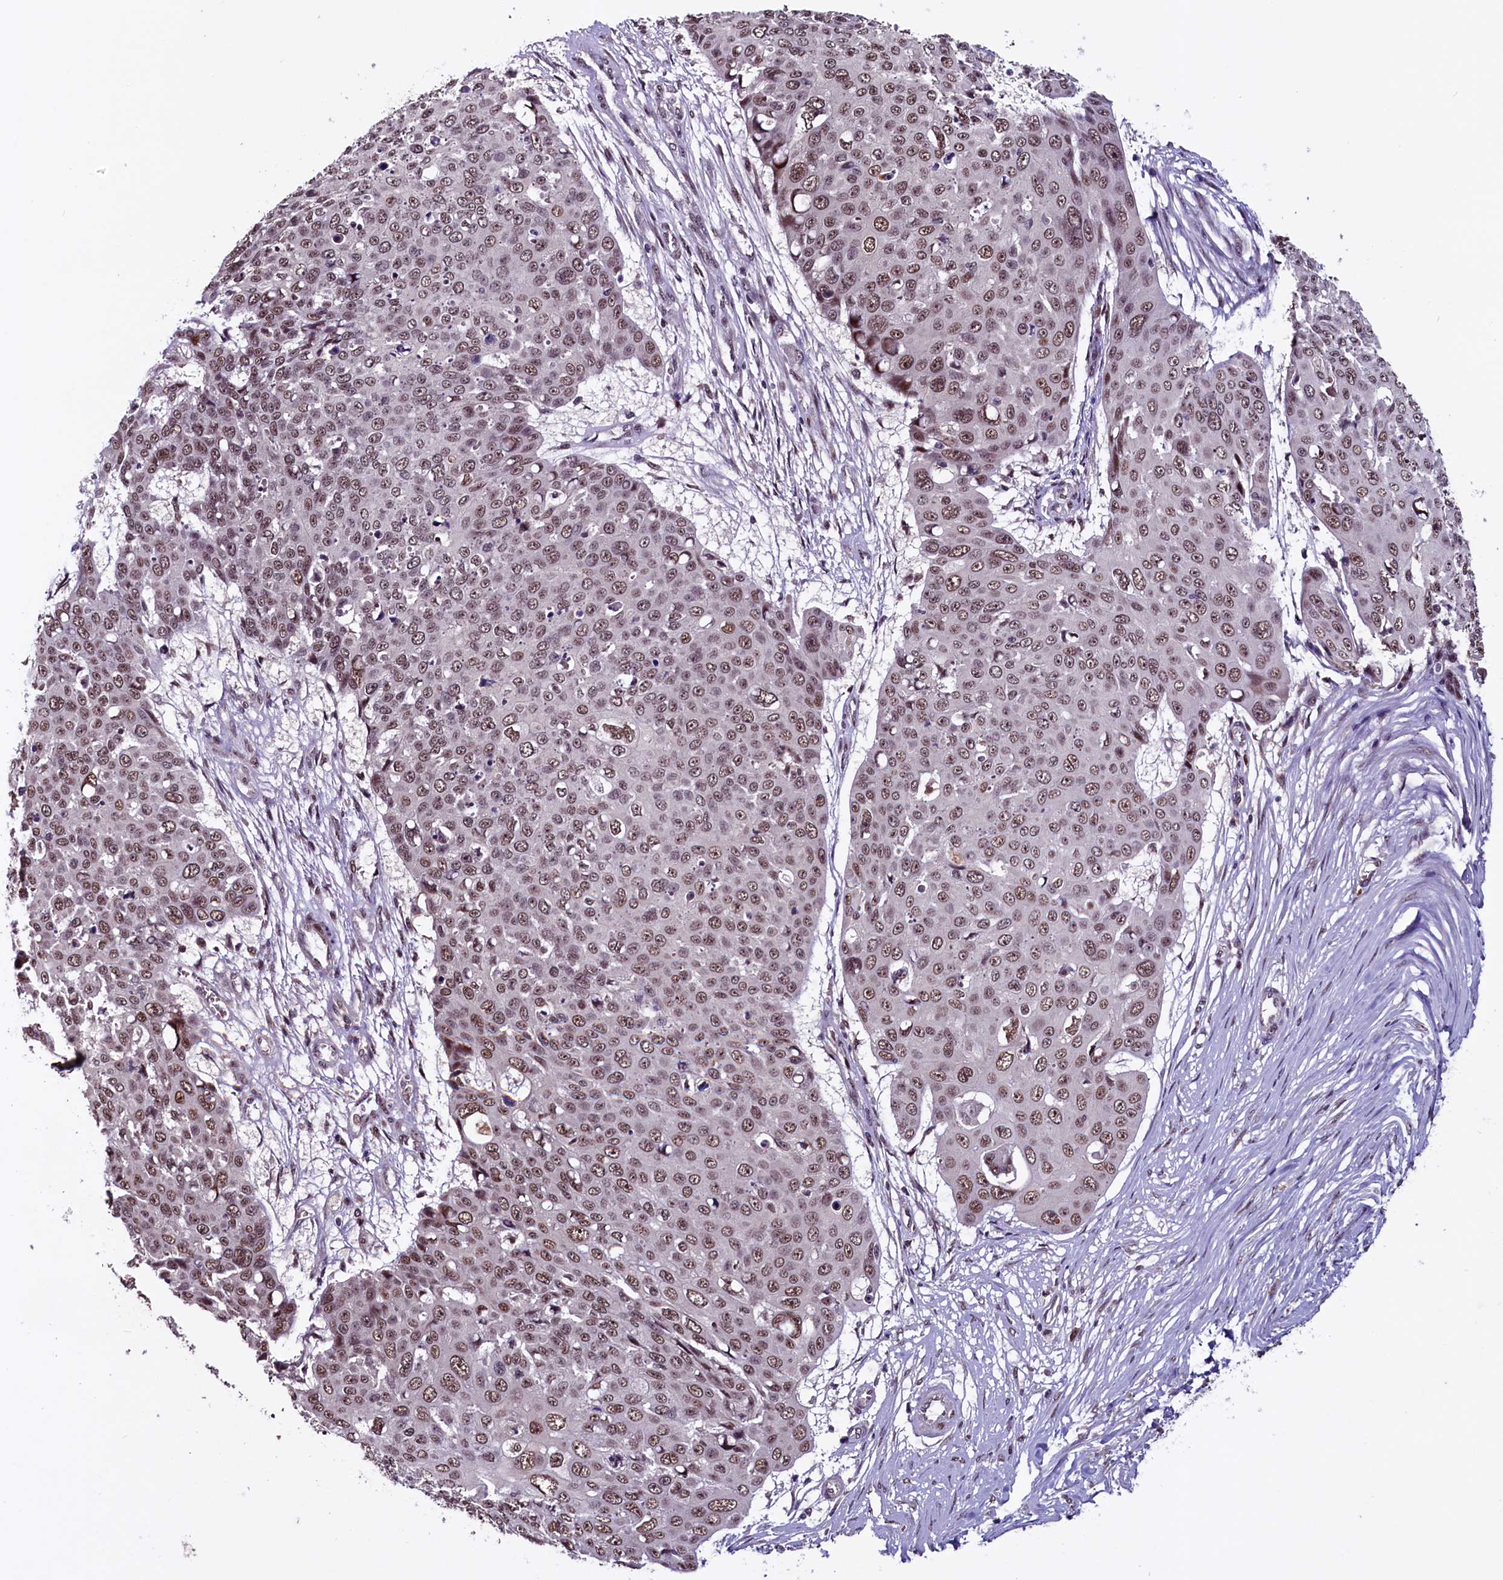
{"staining": {"intensity": "moderate", "quantity": ">75%", "location": "nuclear"}, "tissue": "skin cancer", "cell_type": "Tumor cells", "image_type": "cancer", "snomed": [{"axis": "morphology", "description": "Squamous cell carcinoma, NOS"}, {"axis": "topography", "description": "Skin"}], "caption": "Immunohistochemistry (IHC) image of skin cancer (squamous cell carcinoma) stained for a protein (brown), which reveals medium levels of moderate nuclear expression in approximately >75% of tumor cells.", "gene": "RNMT", "patient": {"sex": "male", "age": 71}}